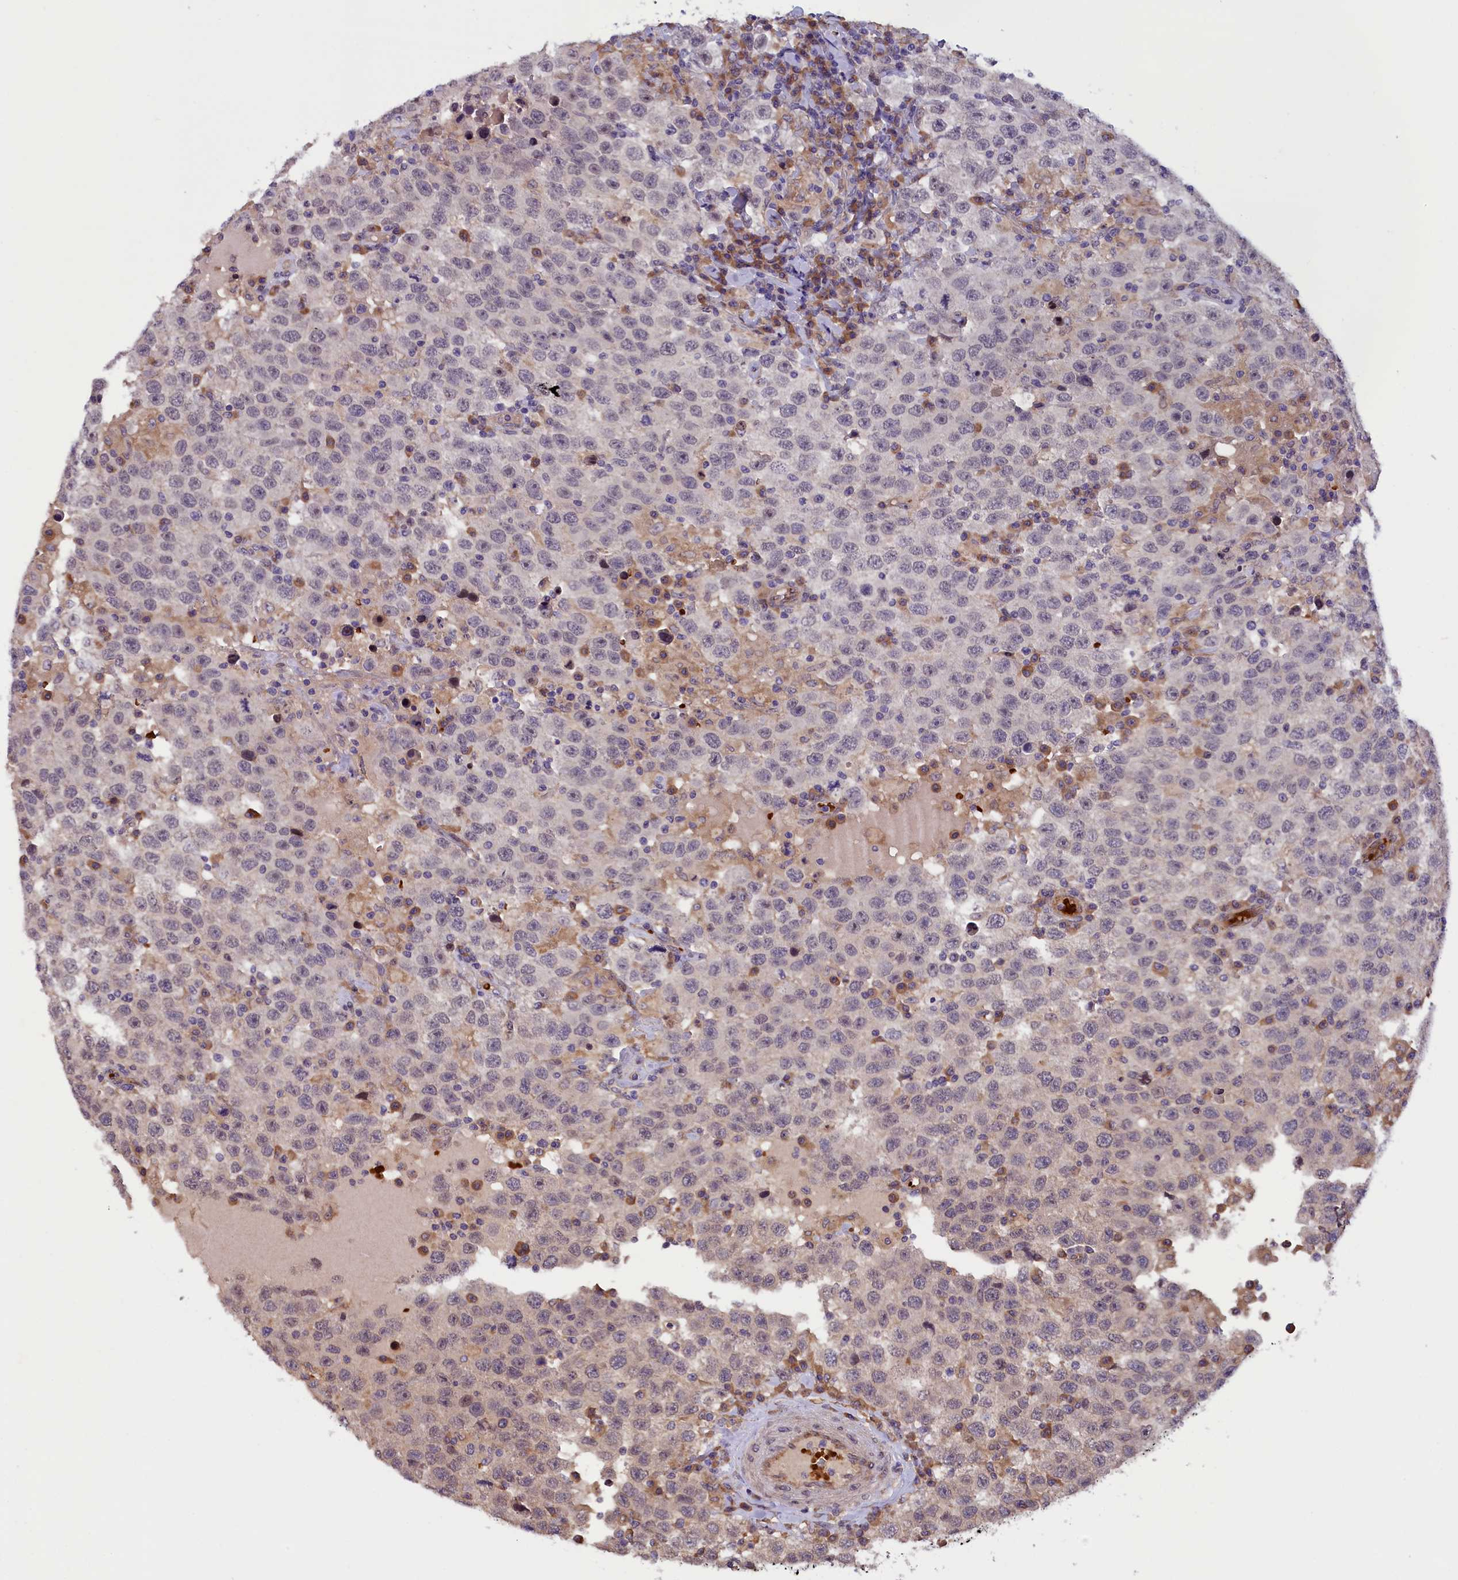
{"staining": {"intensity": "negative", "quantity": "none", "location": "none"}, "tissue": "testis cancer", "cell_type": "Tumor cells", "image_type": "cancer", "snomed": [{"axis": "morphology", "description": "Seminoma, NOS"}, {"axis": "topography", "description": "Testis"}], "caption": "Immunohistochemical staining of seminoma (testis) reveals no significant expression in tumor cells. (DAB immunohistochemistry visualized using brightfield microscopy, high magnification).", "gene": "CCDC9B", "patient": {"sex": "male", "age": 41}}